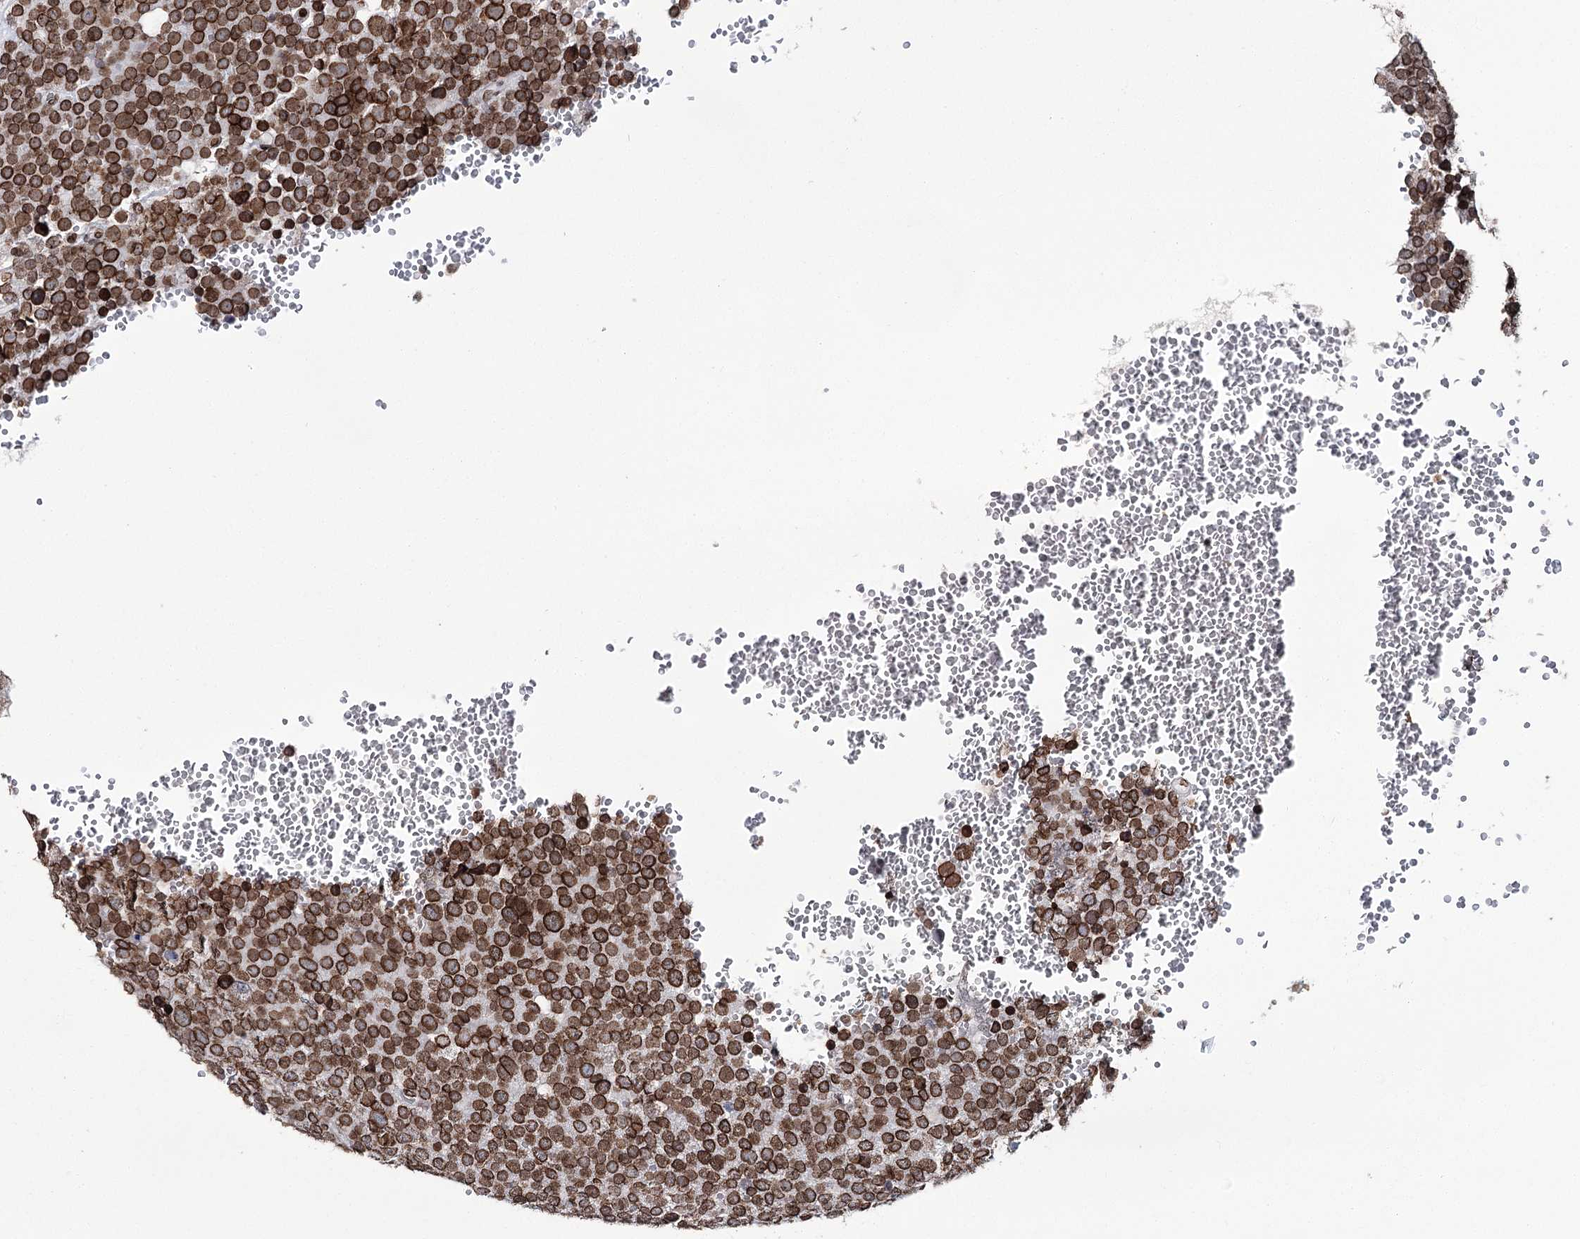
{"staining": {"intensity": "strong", "quantity": ">75%", "location": "cytoplasmic/membranous,nuclear"}, "tissue": "testis cancer", "cell_type": "Tumor cells", "image_type": "cancer", "snomed": [{"axis": "morphology", "description": "Seminoma, NOS"}, {"axis": "topography", "description": "Testis"}], "caption": "A high-resolution histopathology image shows immunohistochemistry staining of testis cancer (seminoma), which shows strong cytoplasmic/membranous and nuclear staining in about >75% of tumor cells. Nuclei are stained in blue.", "gene": "KIAA0930", "patient": {"sex": "male", "age": 71}}